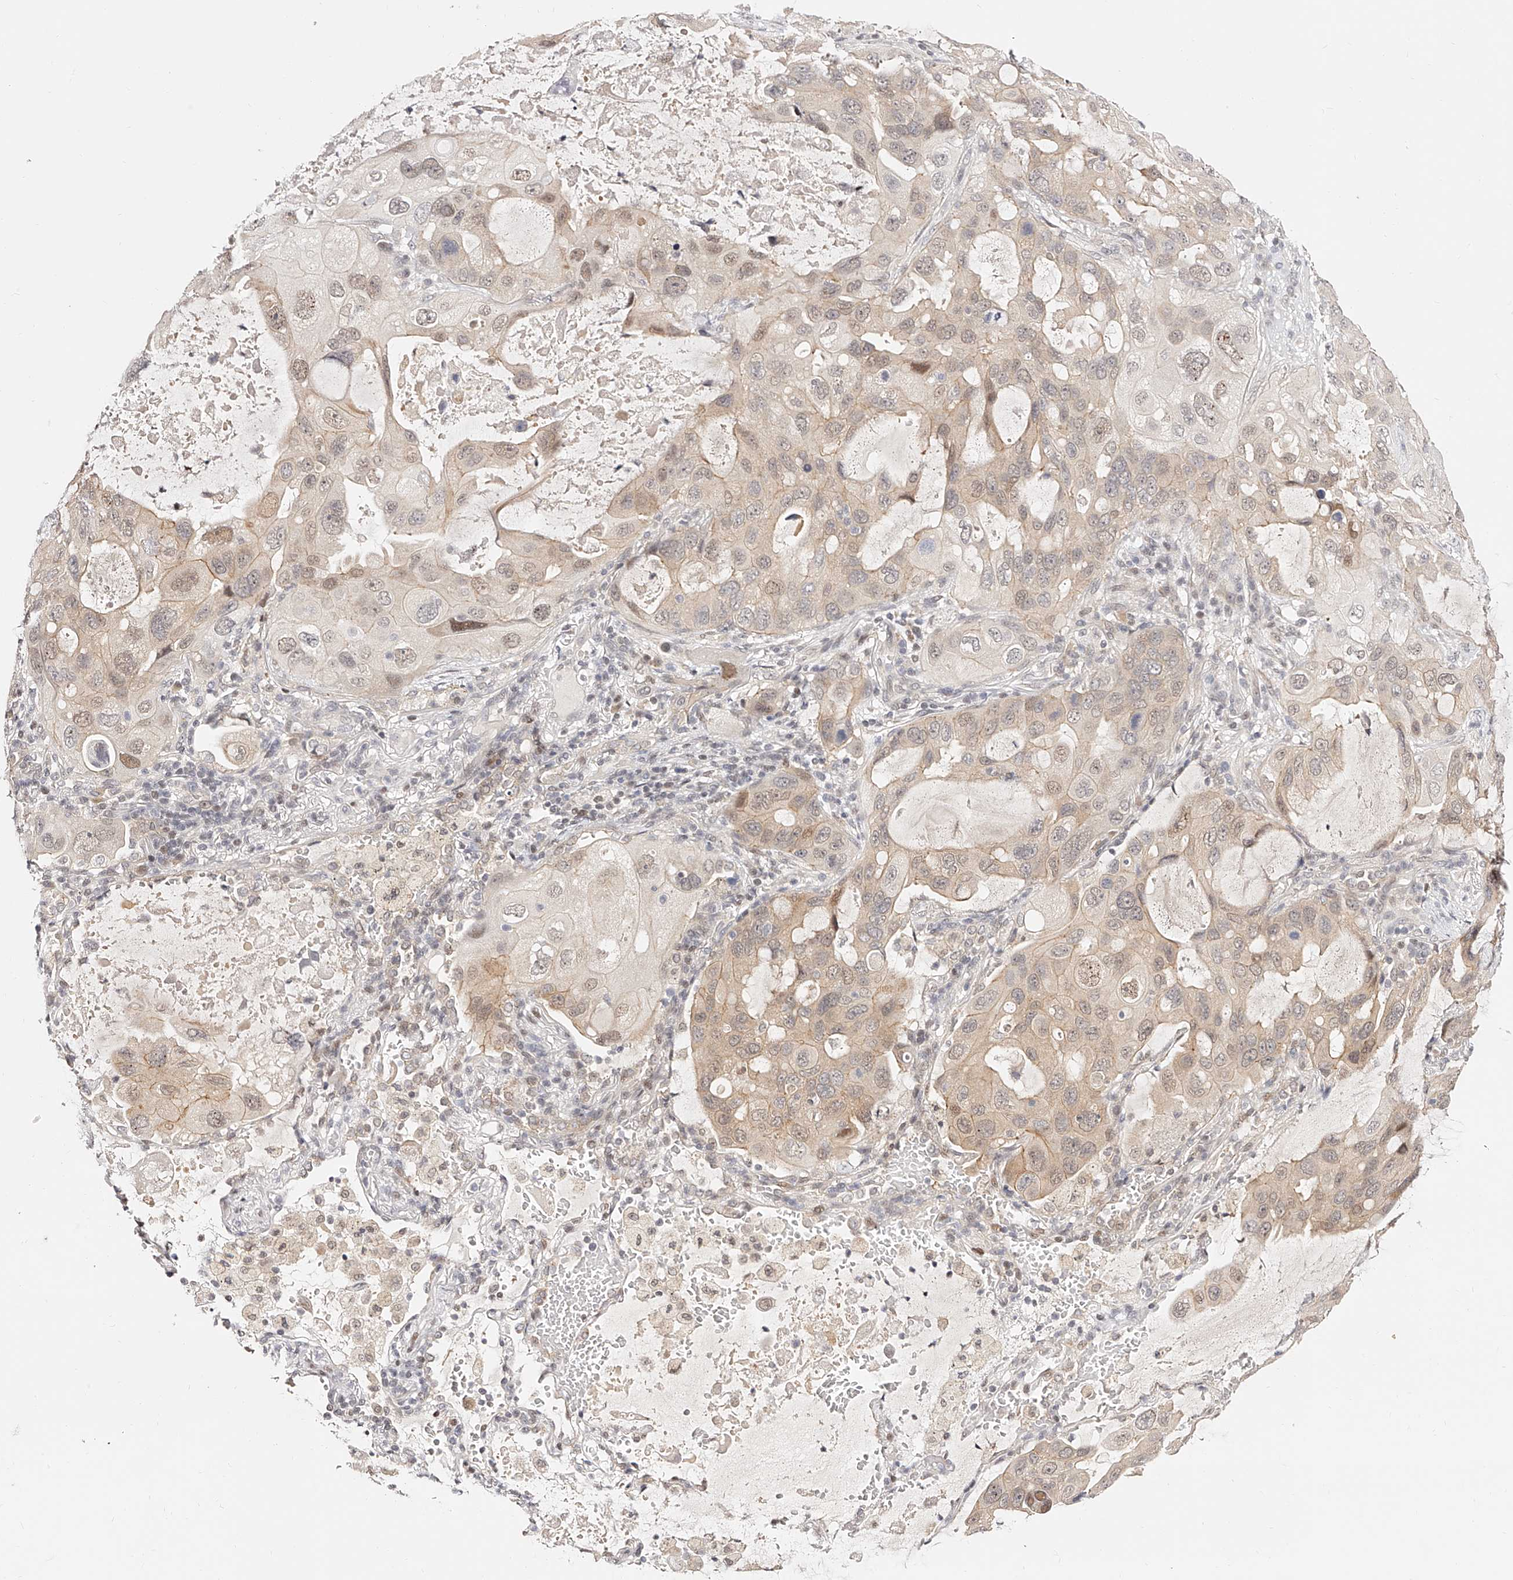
{"staining": {"intensity": "weak", "quantity": "25%-75%", "location": "cytoplasmic/membranous,nuclear"}, "tissue": "lung cancer", "cell_type": "Tumor cells", "image_type": "cancer", "snomed": [{"axis": "morphology", "description": "Squamous cell carcinoma, NOS"}, {"axis": "topography", "description": "Lung"}], "caption": "Protein expression analysis of lung cancer displays weak cytoplasmic/membranous and nuclear expression in about 25%-75% of tumor cells. (brown staining indicates protein expression, while blue staining denotes nuclei).", "gene": "USF3", "patient": {"sex": "female", "age": 73}}